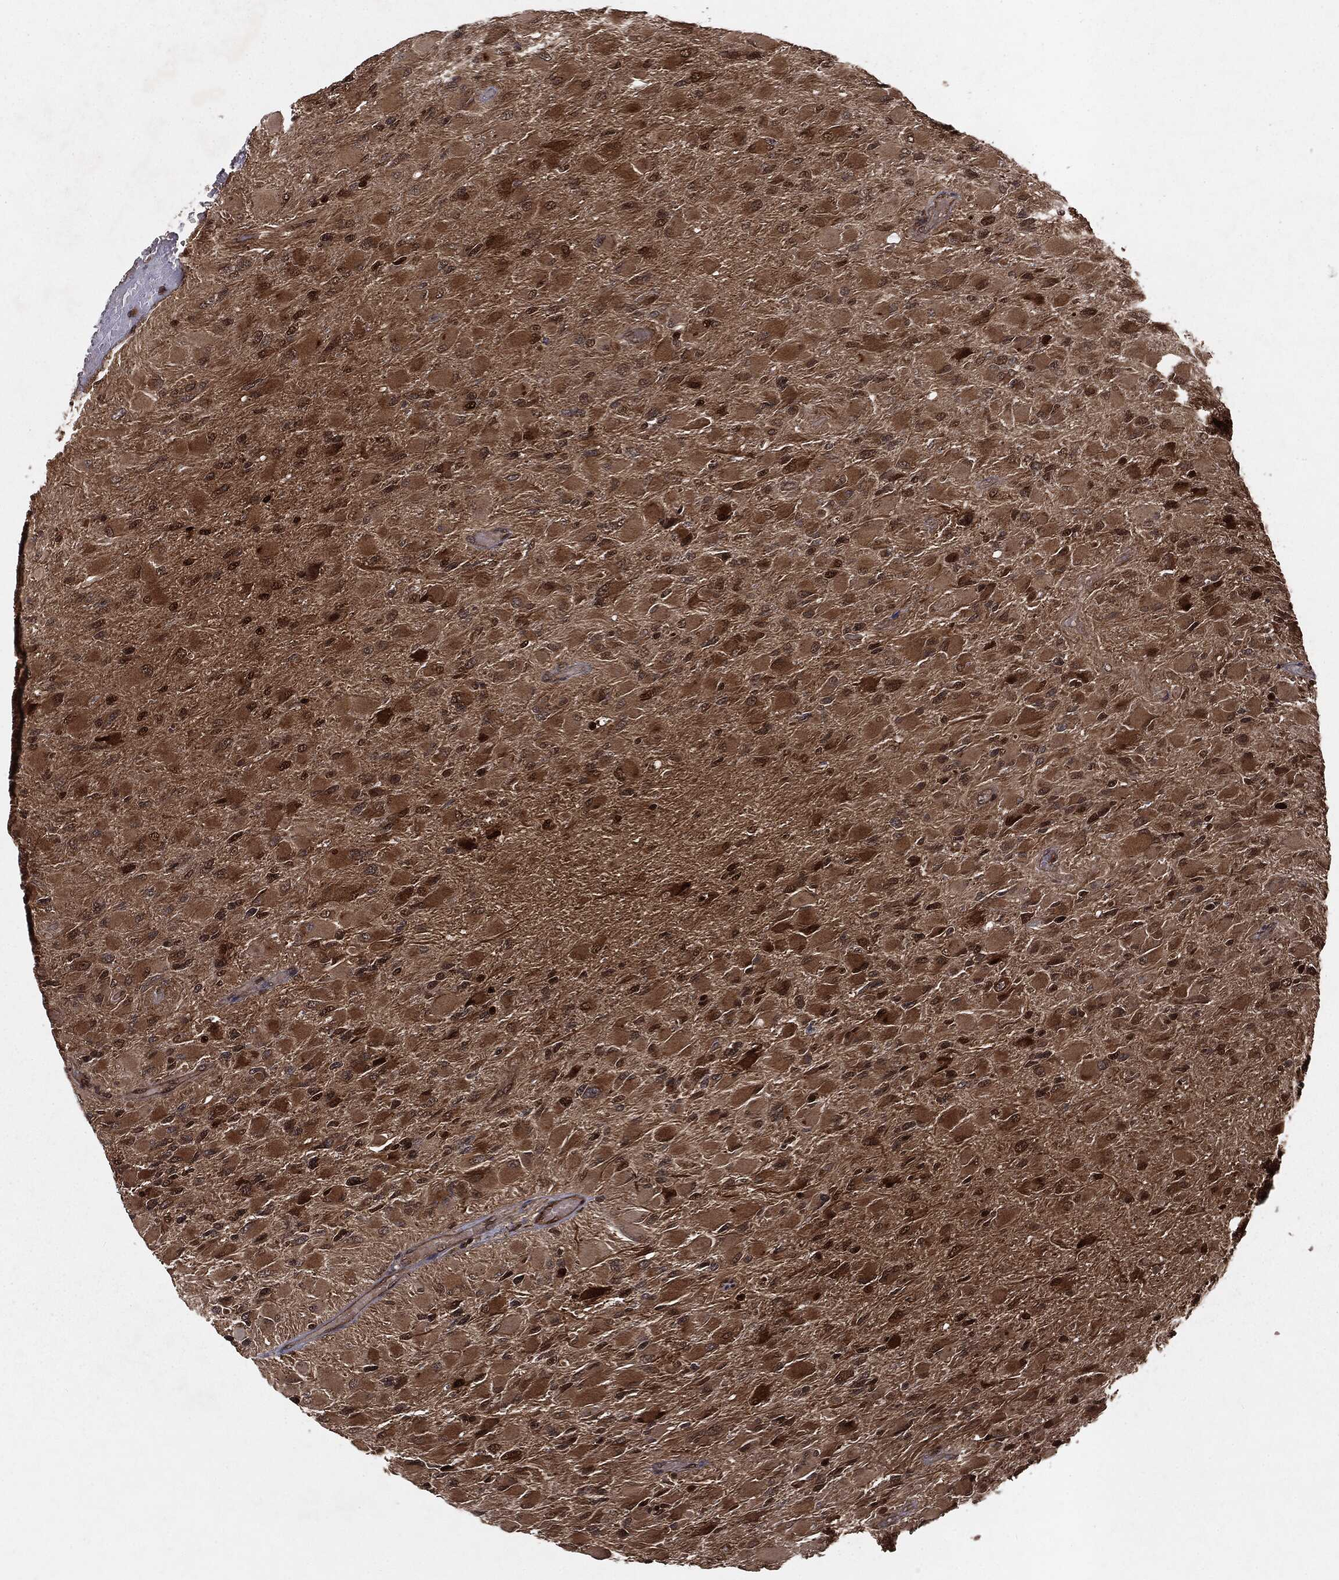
{"staining": {"intensity": "moderate", "quantity": ">75%", "location": "cytoplasmic/membranous,nuclear"}, "tissue": "glioma", "cell_type": "Tumor cells", "image_type": "cancer", "snomed": [{"axis": "morphology", "description": "Glioma, malignant, High grade"}, {"axis": "topography", "description": "Cerebral cortex"}], "caption": "Immunohistochemistry (IHC) of human glioma exhibits medium levels of moderate cytoplasmic/membranous and nuclear positivity in approximately >75% of tumor cells.", "gene": "RANBP9", "patient": {"sex": "female", "age": 36}}